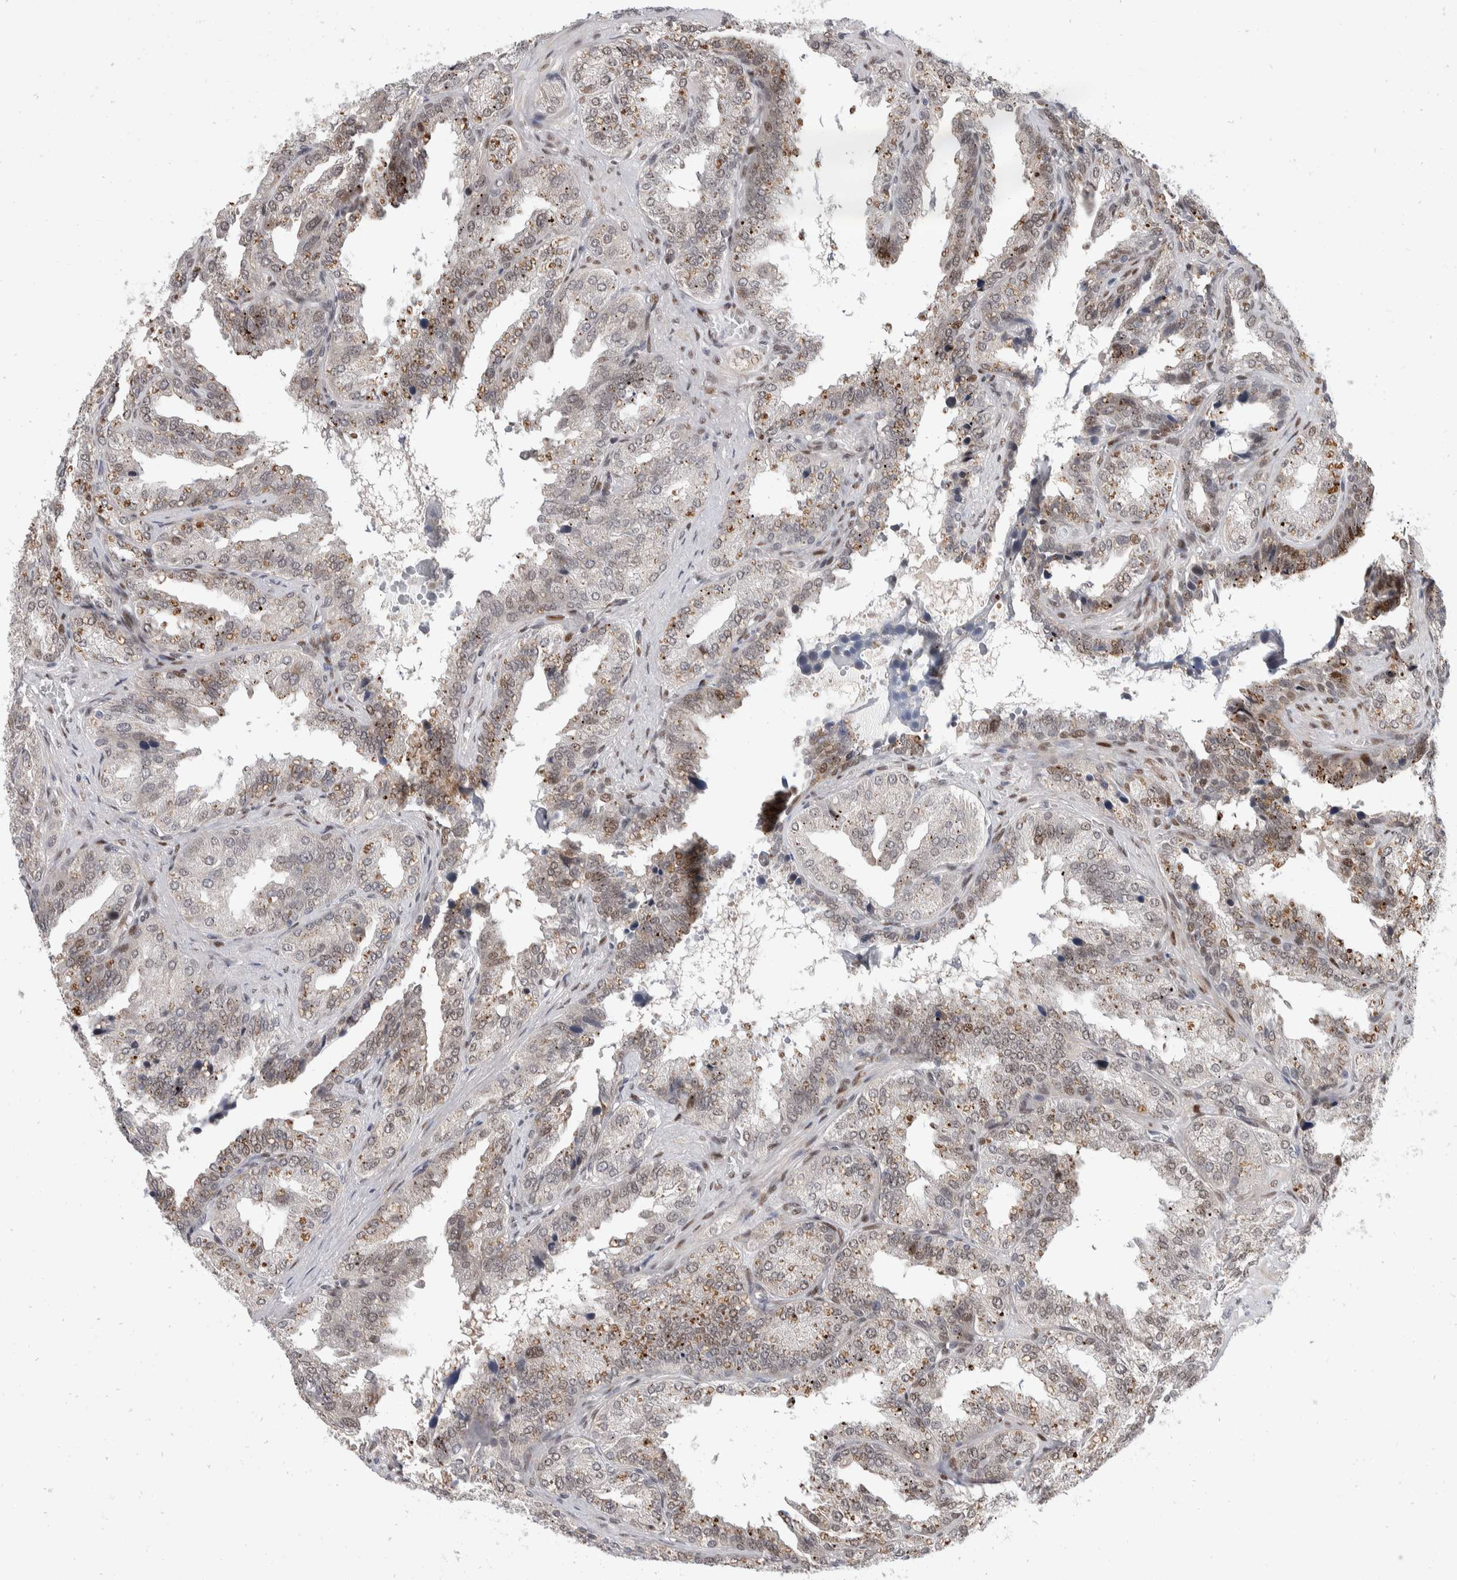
{"staining": {"intensity": "weak", "quantity": "25%-75%", "location": "nuclear"}, "tissue": "seminal vesicle", "cell_type": "Glandular cells", "image_type": "normal", "snomed": [{"axis": "morphology", "description": "Normal tissue, NOS"}, {"axis": "topography", "description": "Prostate"}, {"axis": "topography", "description": "Seminal veicle"}], "caption": "Glandular cells exhibit weak nuclear expression in about 25%-75% of cells in benign seminal vesicle. (IHC, brightfield microscopy, high magnification).", "gene": "ZNF703", "patient": {"sex": "male", "age": 51}}